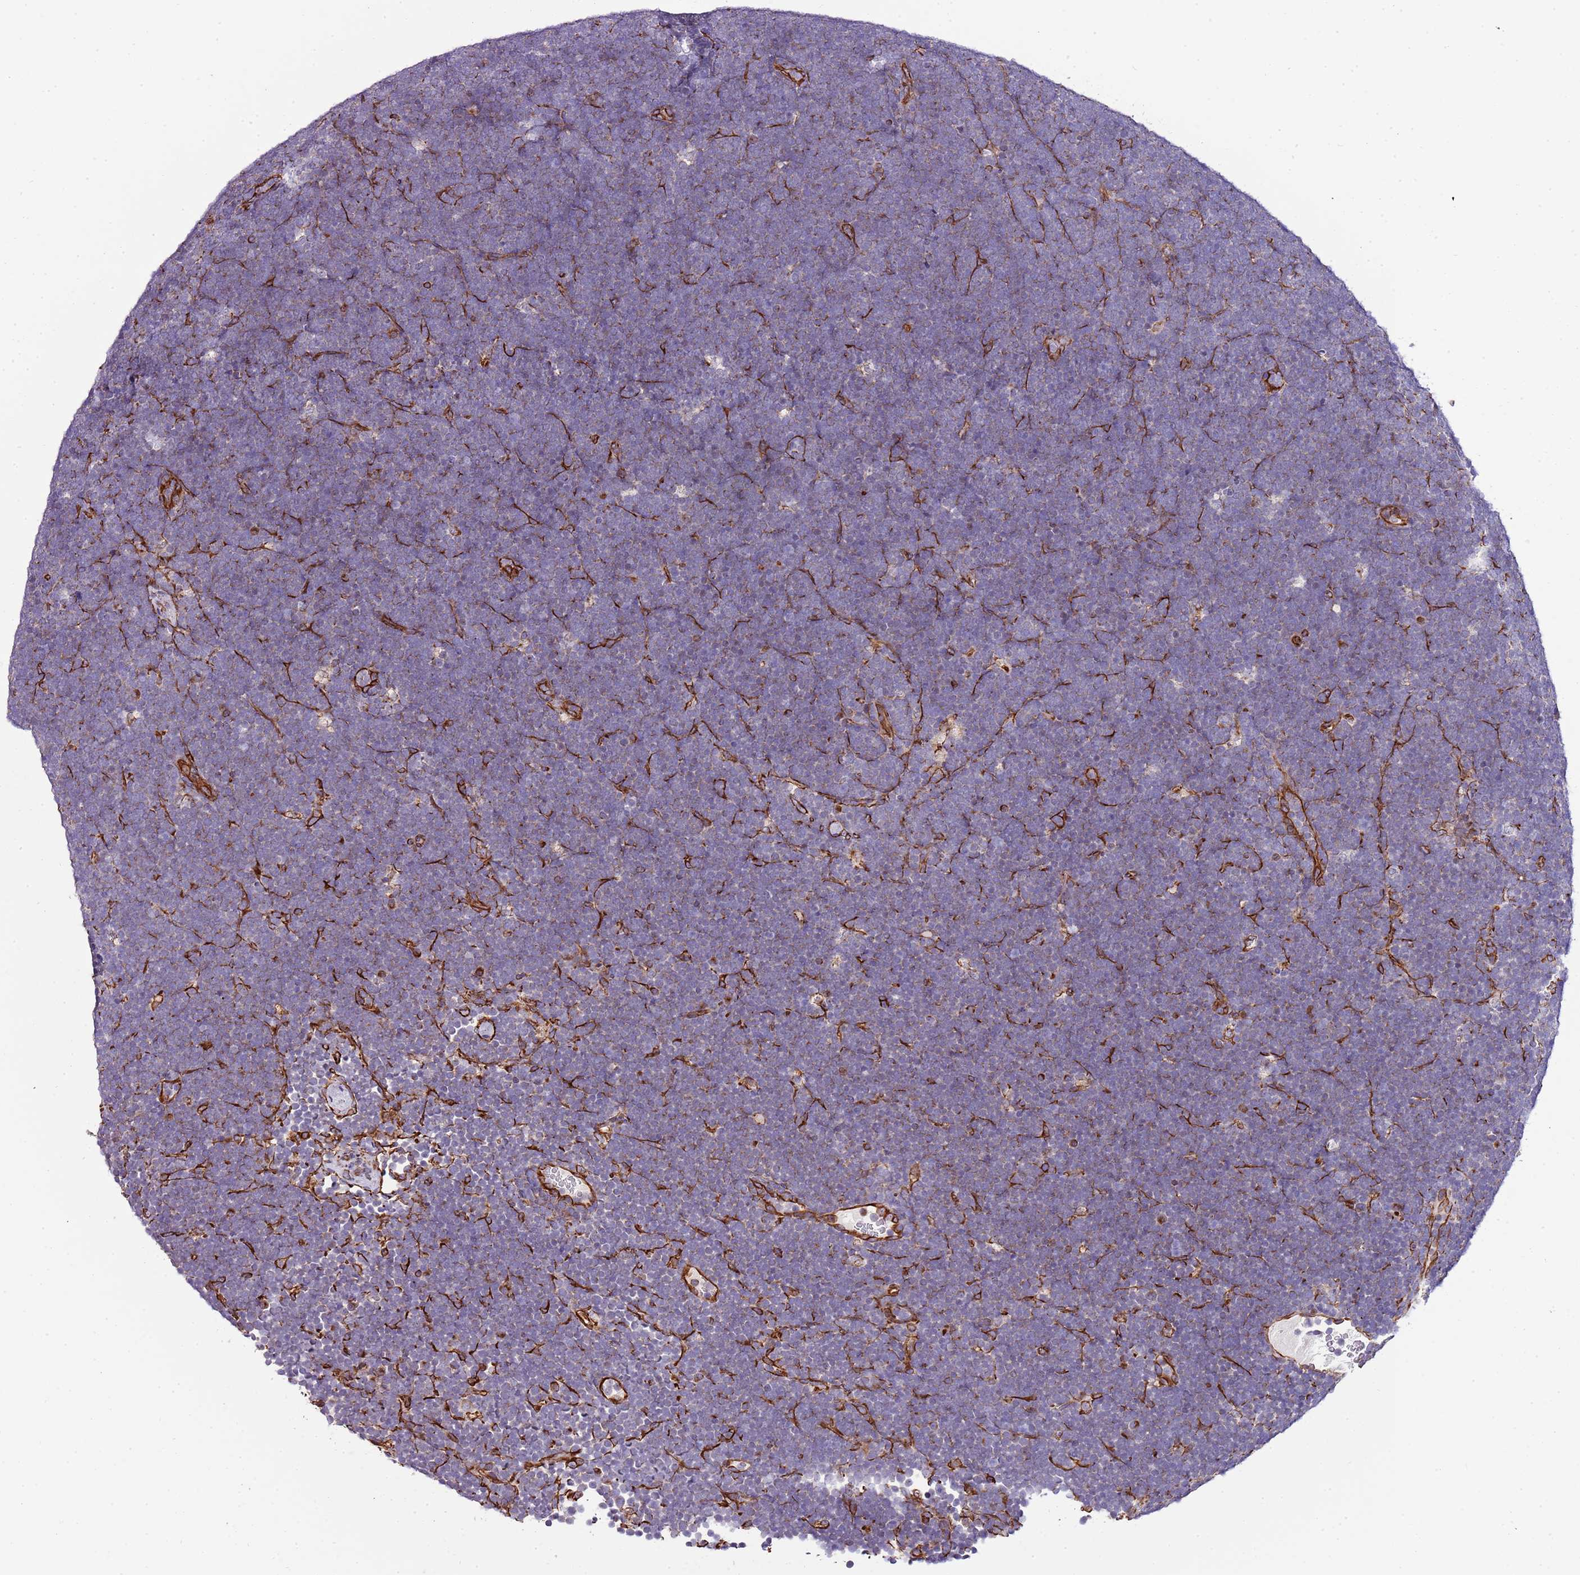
{"staining": {"intensity": "negative", "quantity": "none", "location": "none"}, "tissue": "lymphoma", "cell_type": "Tumor cells", "image_type": "cancer", "snomed": [{"axis": "morphology", "description": "Malignant lymphoma, non-Hodgkin's type, High grade"}, {"axis": "topography", "description": "Lymph node"}], "caption": "Immunohistochemistry (IHC) of human malignant lymphoma, non-Hodgkin's type (high-grade) displays no positivity in tumor cells.", "gene": "ZNF786", "patient": {"sex": "male", "age": 13}}